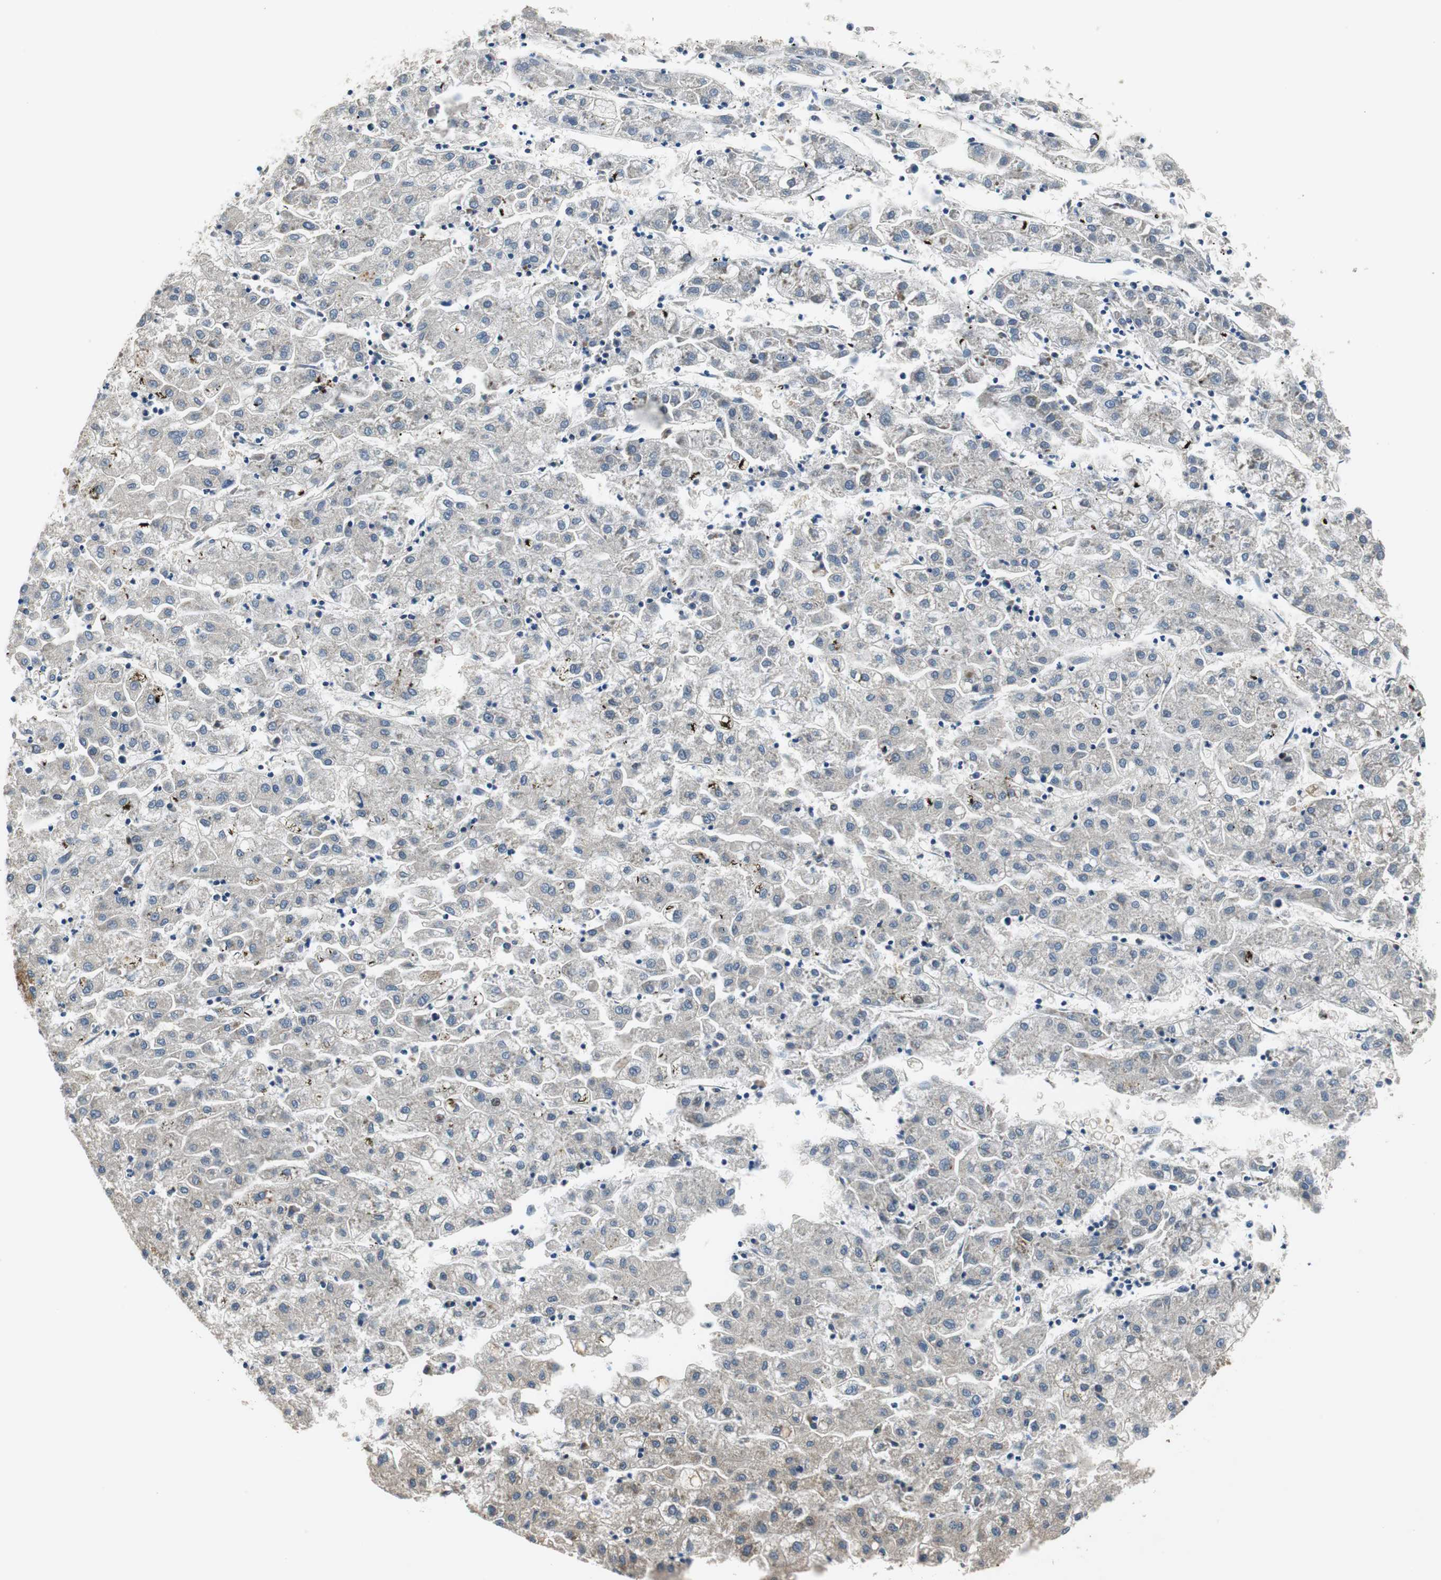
{"staining": {"intensity": "negative", "quantity": "none", "location": "none"}, "tissue": "liver cancer", "cell_type": "Tumor cells", "image_type": "cancer", "snomed": [{"axis": "morphology", "description": "Carcinoma, Hepatocellular, NOS"}, {"axis": "topography", "description": "Liver"}], "caption": "Immunohistochemistry micrograph of liver cancer (hepatocellular carcinoma) stained for a protein (brown), which reveals no staining in tumor cells.", "gene": "FADS2", "patient": {"sex": "male", "age": 72}}